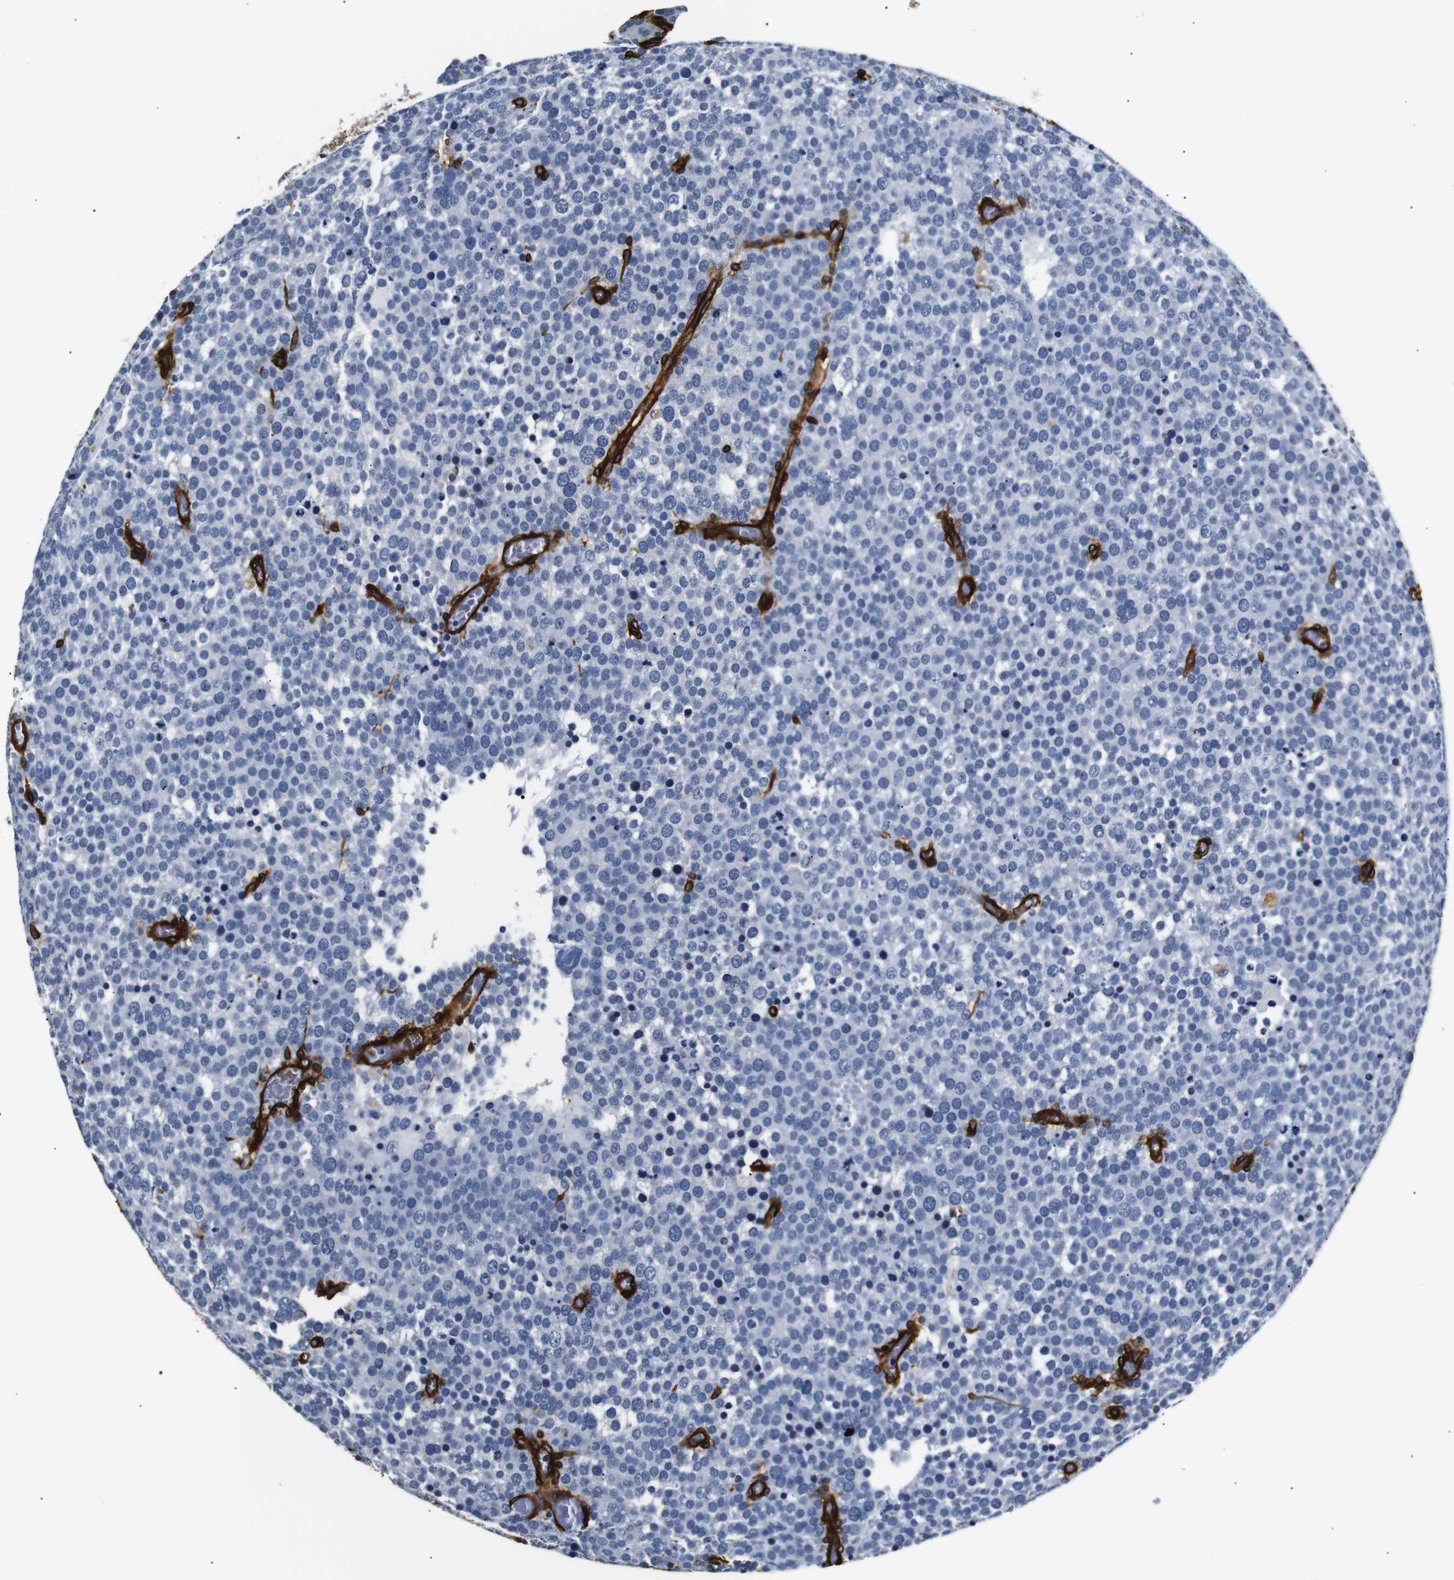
{"staining": {"intensity": "negative", "quantity": "none", "location": "none"}, "tissue": "testis cancer", "cell_type": "Tumor cells", "image_type": "cancer", "snomed": [{"axis": "morphology", "description": "Normal tissue, NOS"}, {"axis": "morphology", "description": "Seminoma, NOS"}, {"axis": "topography", "description": "Testis"}], "caption": "Human seminoma (testis) stained for a protein using immunohistochemistry (IHC) shows no expression in tumor cells.", "gene": "CAV2", "patient": {"sex": "male", "age": 71}}